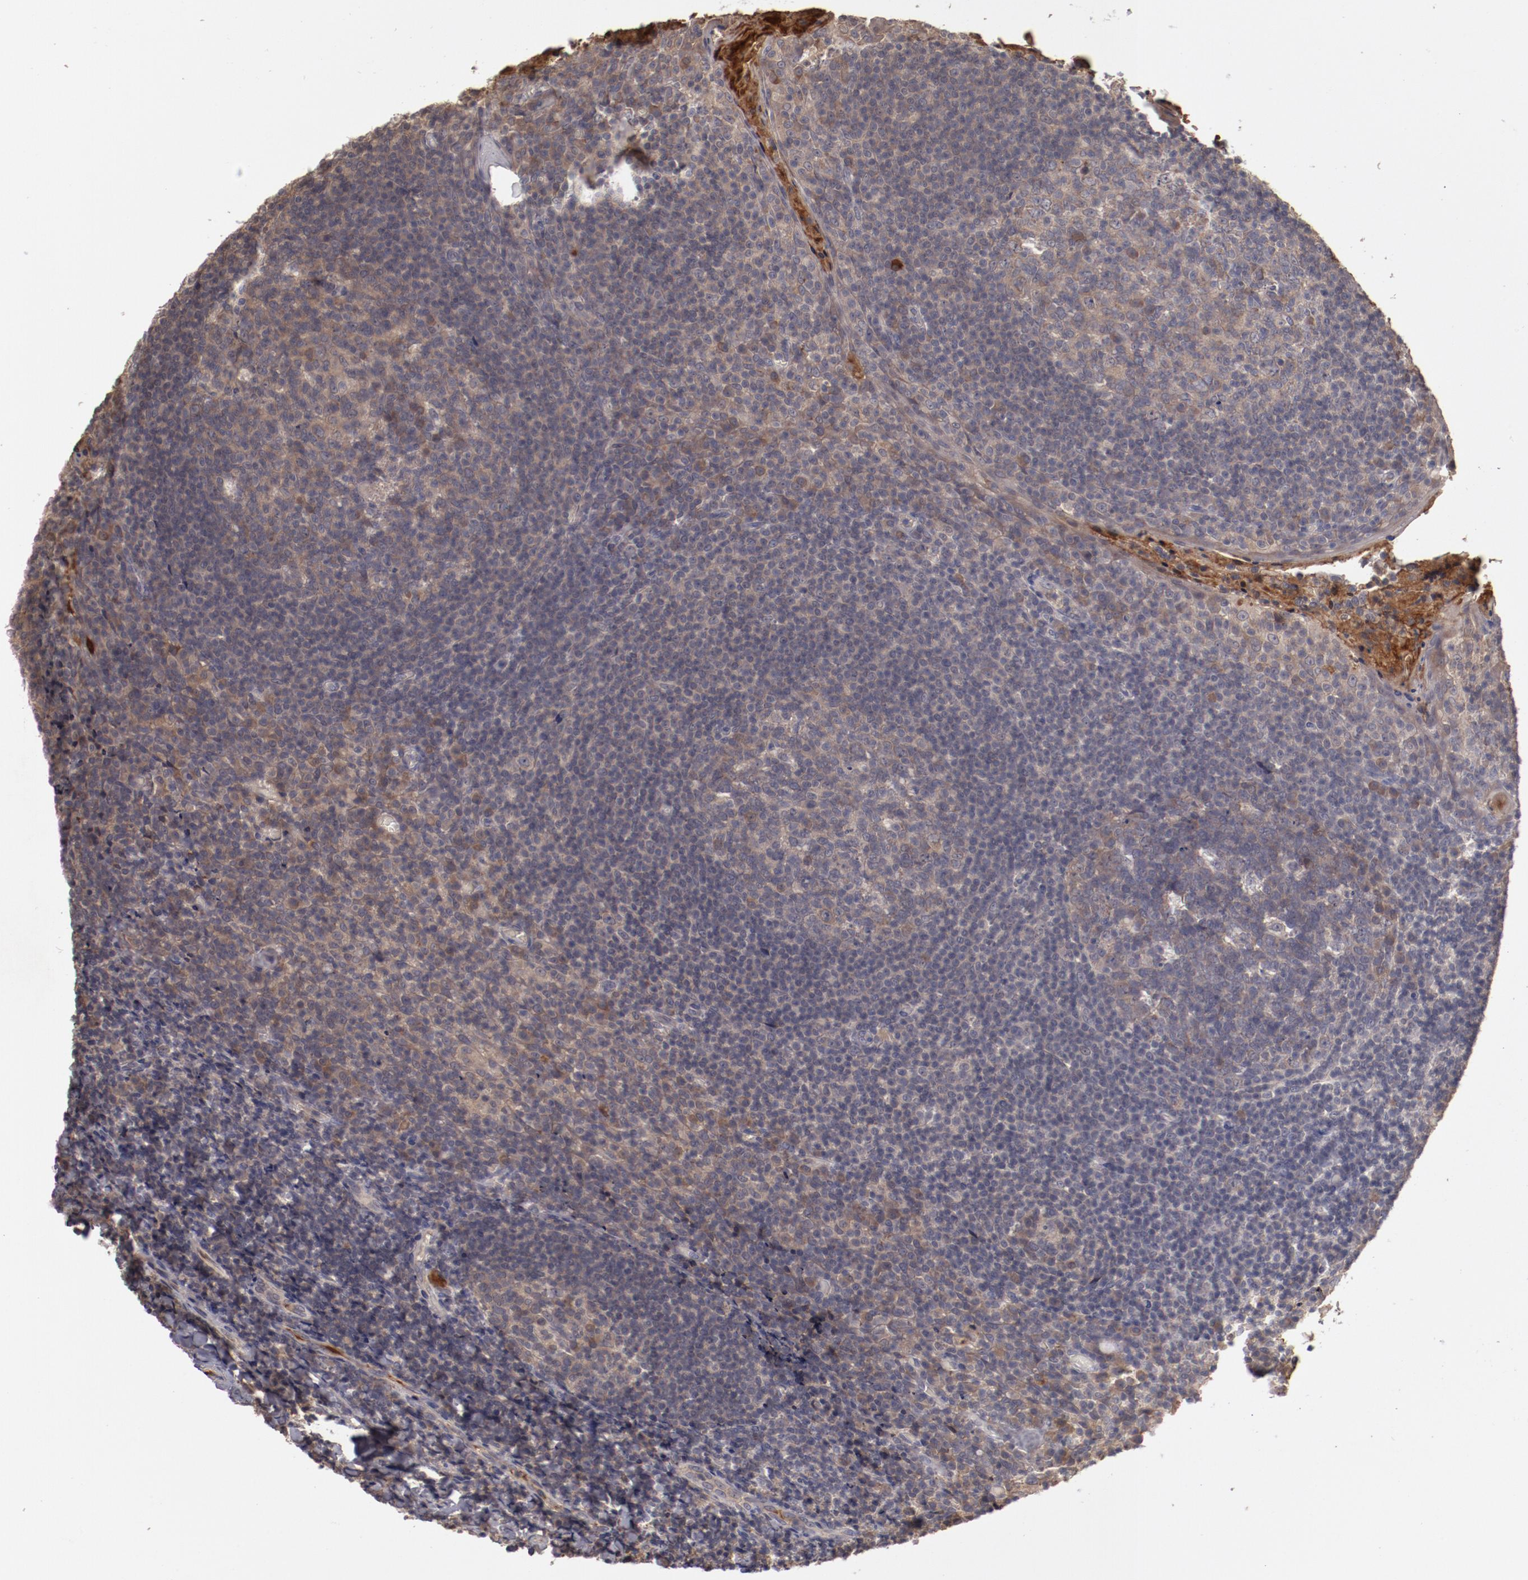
{"staining": {"intensity": "moderate", "quantity": "<25%", "location": "cytoplasmic/membranous"}, "tissue": "tonsil", "cell_type": "Germinal center cells", "image_type": "normal", "snomed": [{"axis": "morphology", "description": "Normal tissue, NOS"}, {"axis": "topography", "description": "Tonsil"}], "caption": "Brown immunohistochemical staining in benign human tonsil shows moderate cytoplasmic/membranous positivity in about <25% of germinal center cells. Nuclei are stained in blue.", "gene": "CP", "patient": {"sex": "male", "age": 31}}